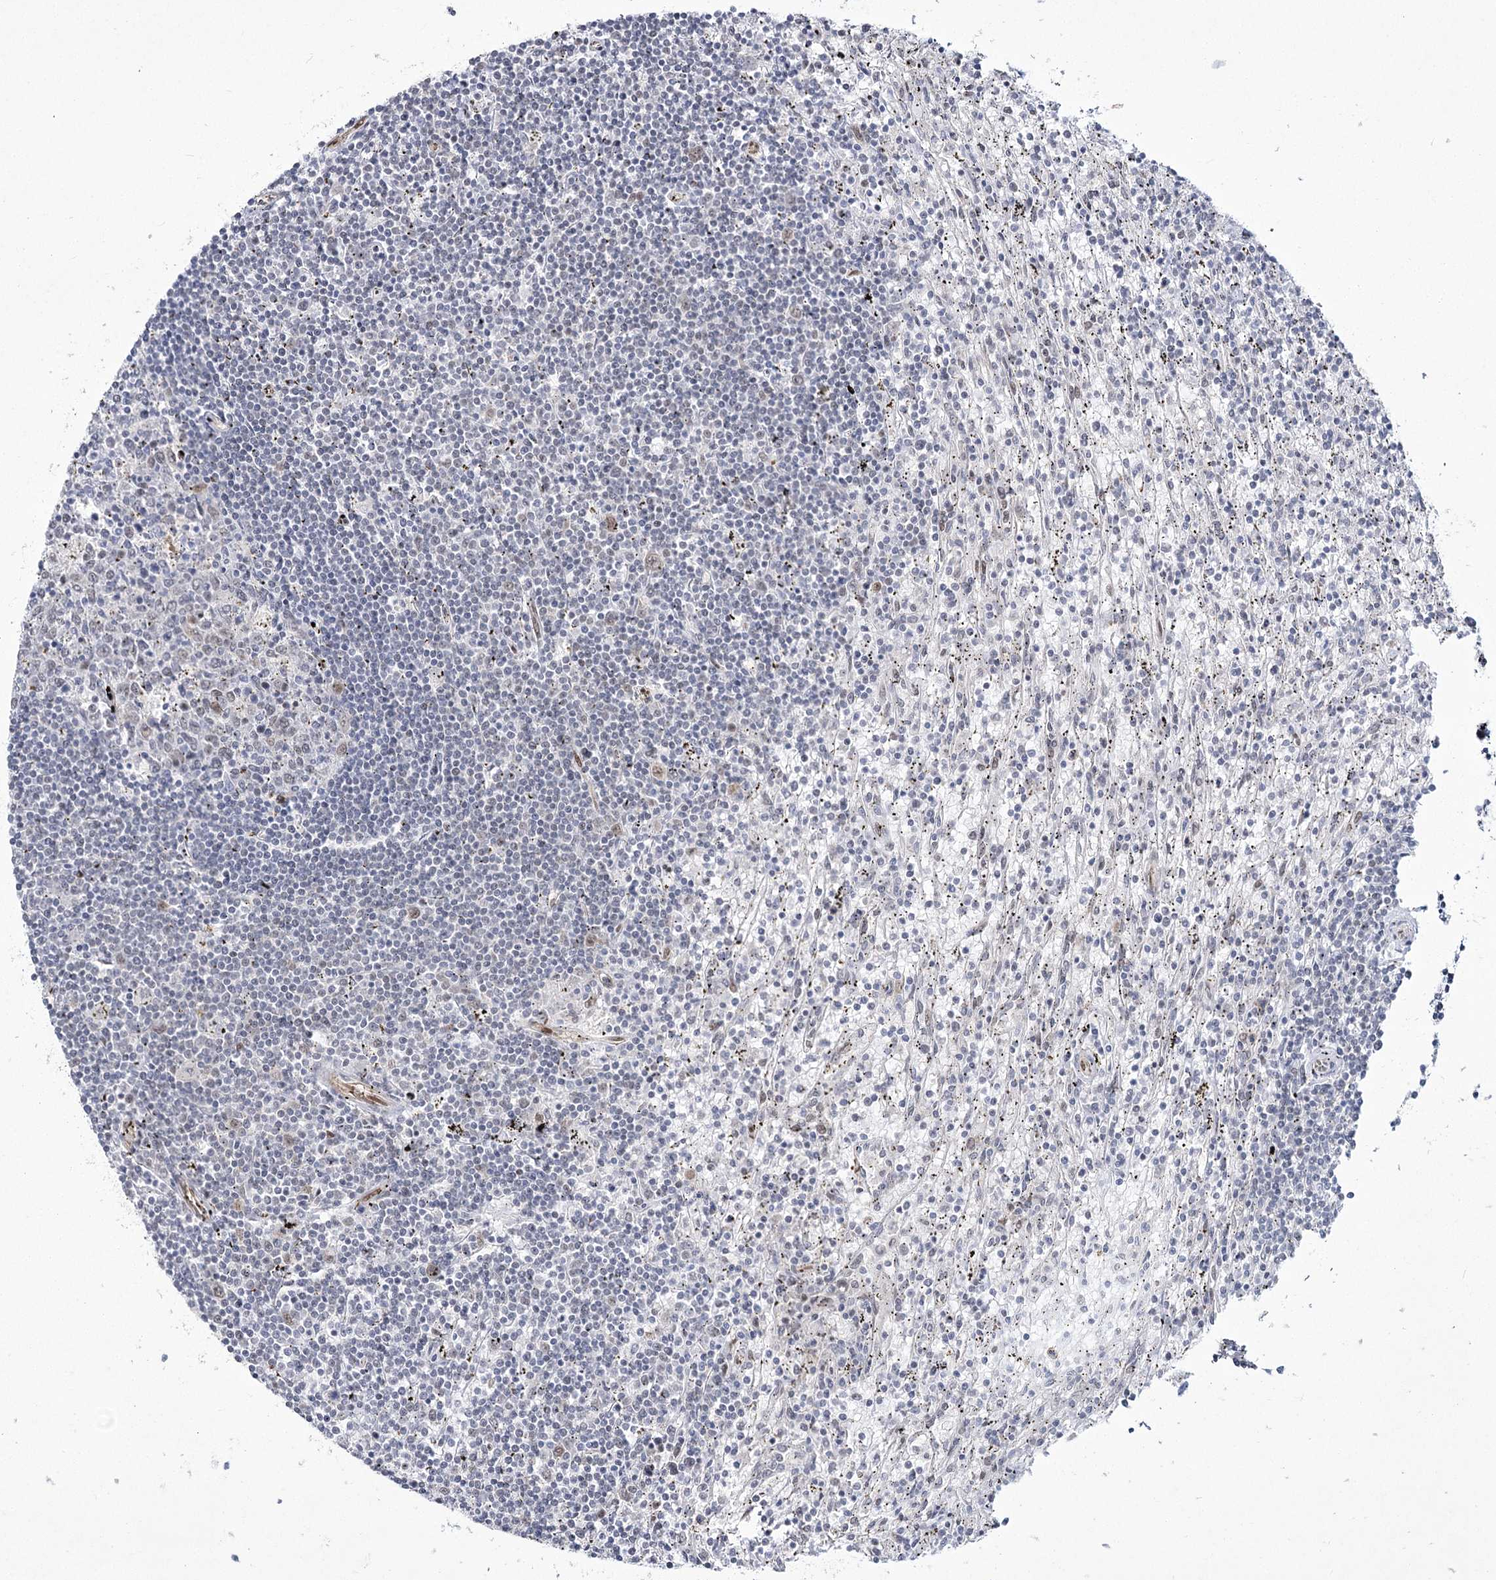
{"staining": {"intensity": "negative", "quantity": "none", "location": "none"}, "tissue": "lymphoma", "cell_type": "Tumor cells", "image_type": "cancer", "snomed": [{"axis": "morphology", "description": "Malignant lymphoma, non-Hodgkin's type, Low grade"}, {"axis": "topography", "description": "Spleen"}], "caption": "Immunohistochemical staining of malignant lymphoma, non-Hodgkin's type (low-grade) displays no significant positivity in tumor cells.", "gene": "YBX3", "patient": {"sex": "male", "age": 76}}